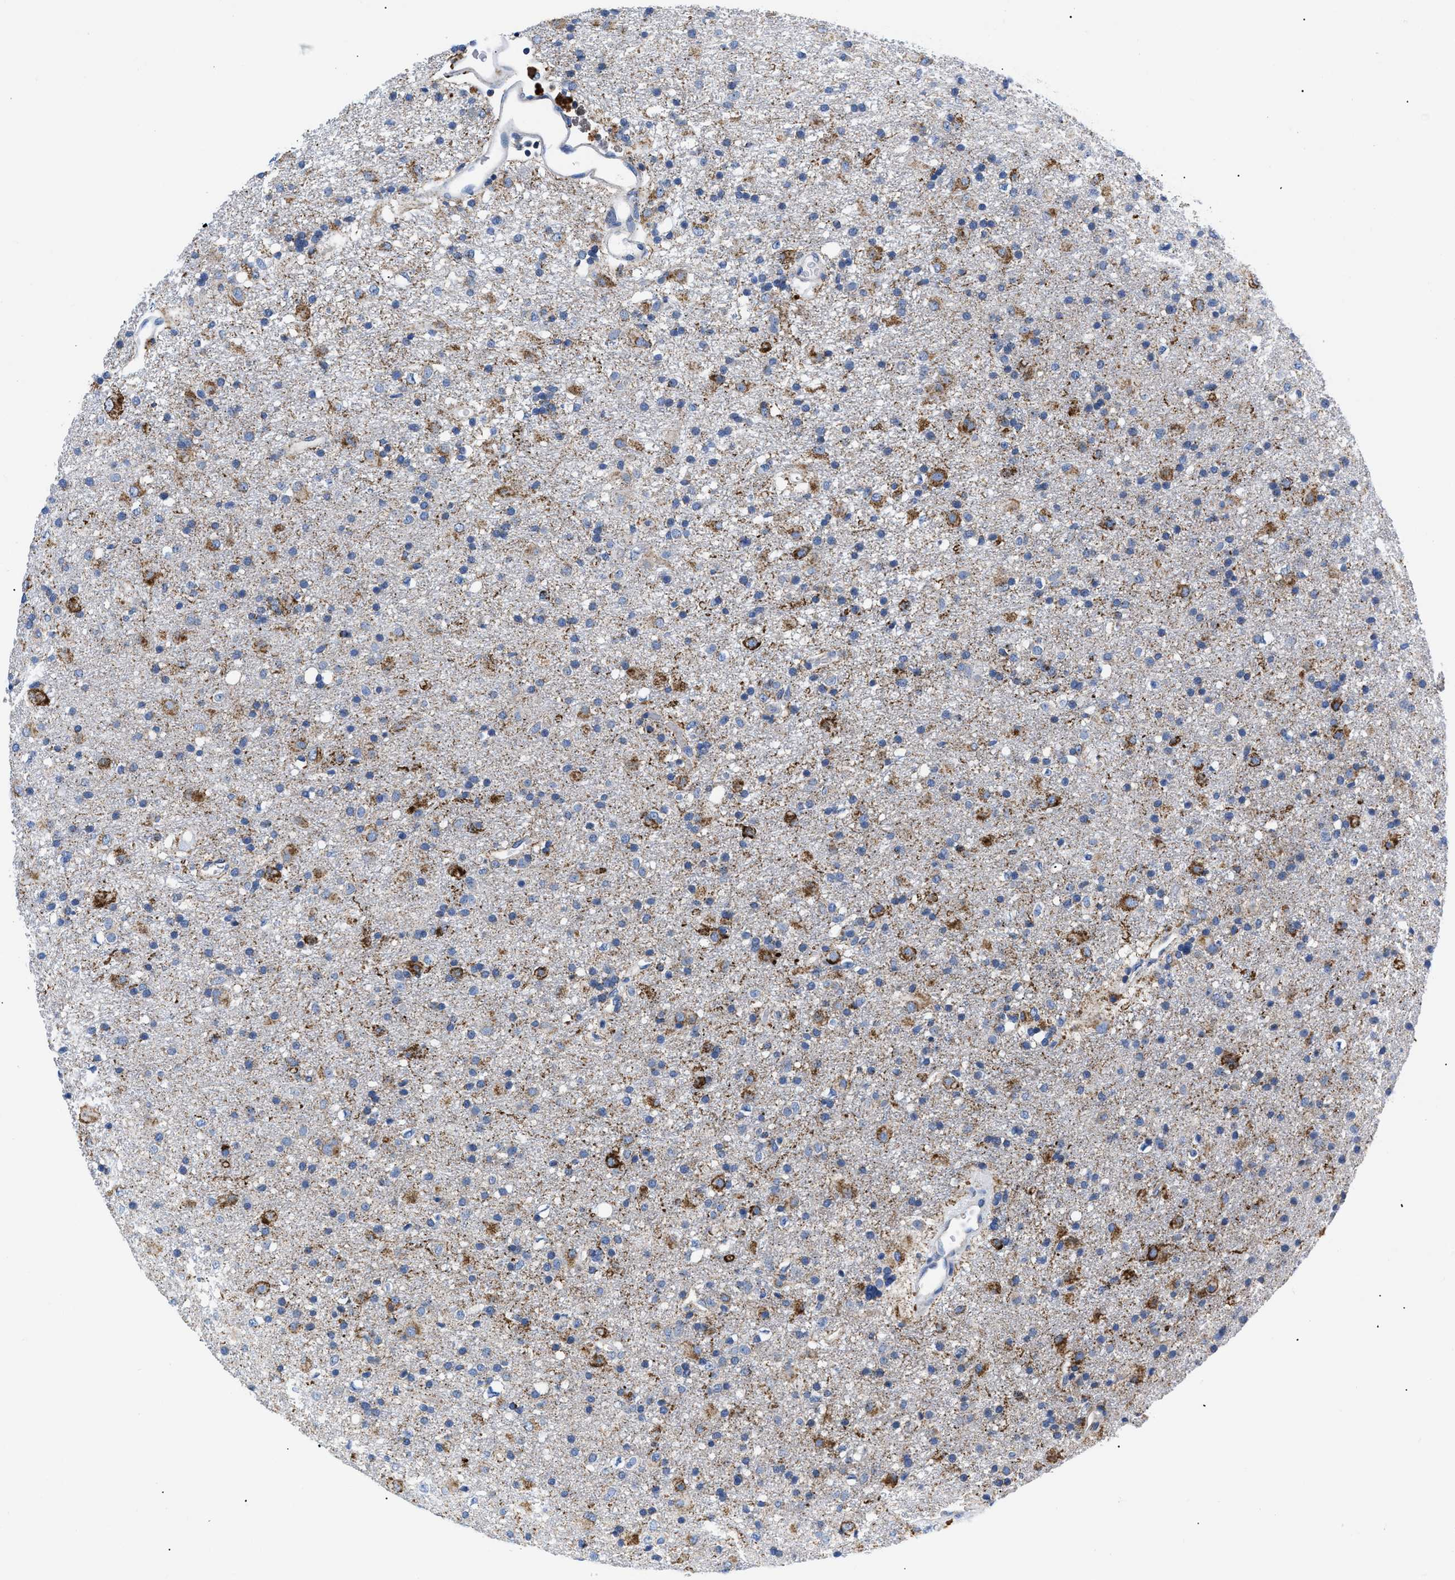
{"staining": {"intensity": "strong", "quantity": "<25%", "location": "cytoplasmic/membranous"}, "tissue": "glioma", "cell_type": "Tumor cells", "image_type": "cancer", "snomed": [{"axis": "morphology", "description": "Glioma, malignant, Low grade"}, {"axis": "topography", "description": "Brain"}], "caption": "Immunohistochemical staining of human low-grade glioma (malignant) exhibits strong cytoplasmic/membranous protein expression in approximately <25% of tumor cells.", "gene": "GPR149", "patient": {"sex": "male", "age": 65}}